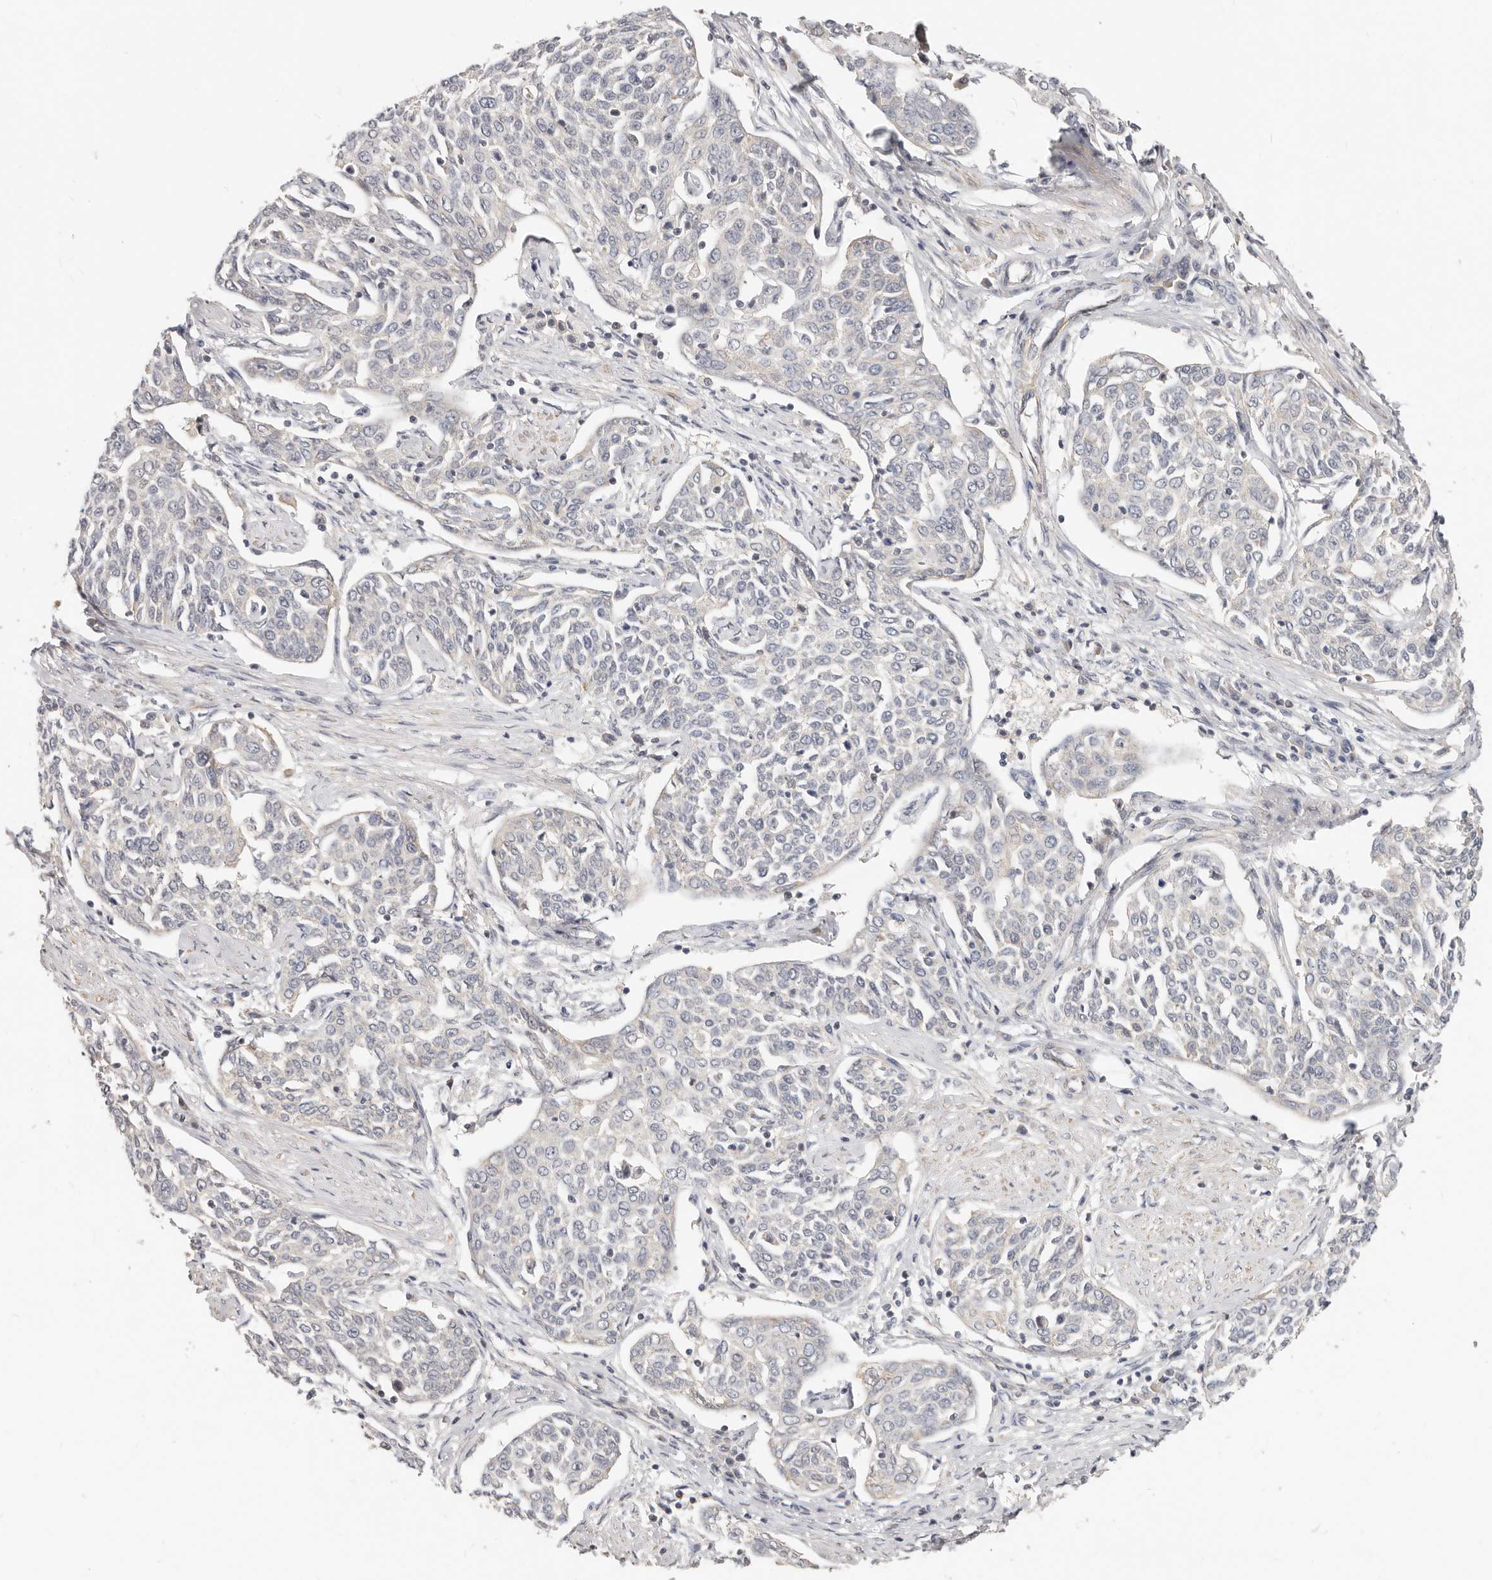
{"staining": {"intensity": "negative", "quantity": "none", "location": "none"}, "tissue": "cervical cancer", "cell_type": "Tumor cells", "image_type": "cancer", "snomed": [{"axis": "morphology", "description": "Squamous cell carcinoma, NOS"}, {"axis": "topography", "description": "Cervix"}], "caption": "This micrograph is of cervical squamous cell carcinoma stained with IHC to label a protein in brown with the nuclei are counter-stained blue. There is no positivity in tumor cells. (Immunohistochemistry, brightfield microscopy, high magnification).", "gene": "ZRANB1", "patient": {"sex": "female", "age": 34}}